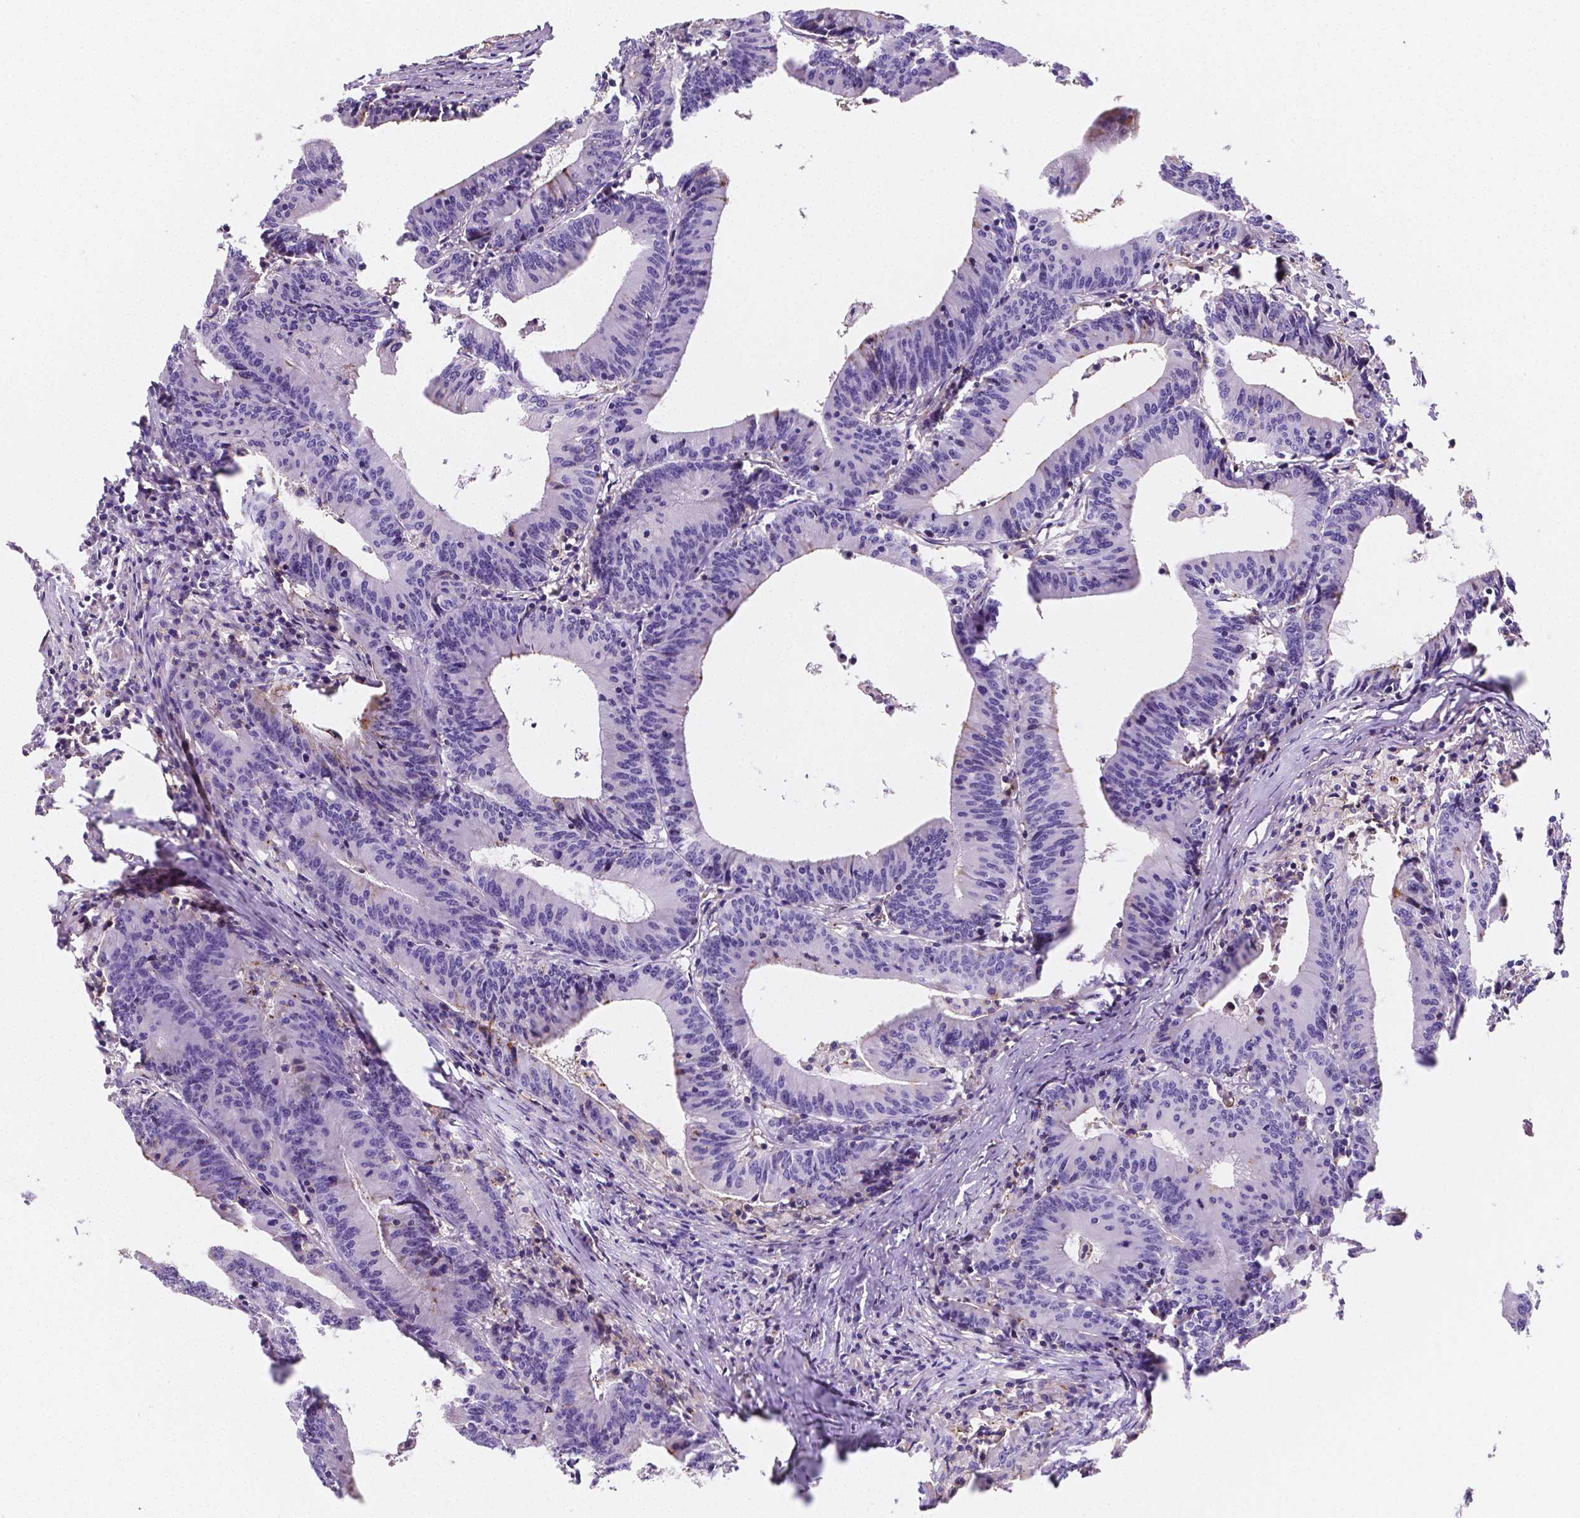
{"staining": {"intensity": "negative", "quantity": "none", "location": "none"}, "tissue": "colorectal cancer", "cell_type": "Tumor cells", "image_type": "cancer", "snomed": [{"axis": "morphology", "description": "Adenocarcinoma, NOS"}, {"axis": "topography", "description": "Colon"}], "caption": "There is no significant staining in tumor cells of colorectal adenocarcinoma.", "gene": "GABRD", "patient": {"sex": "female", "age": 78}}